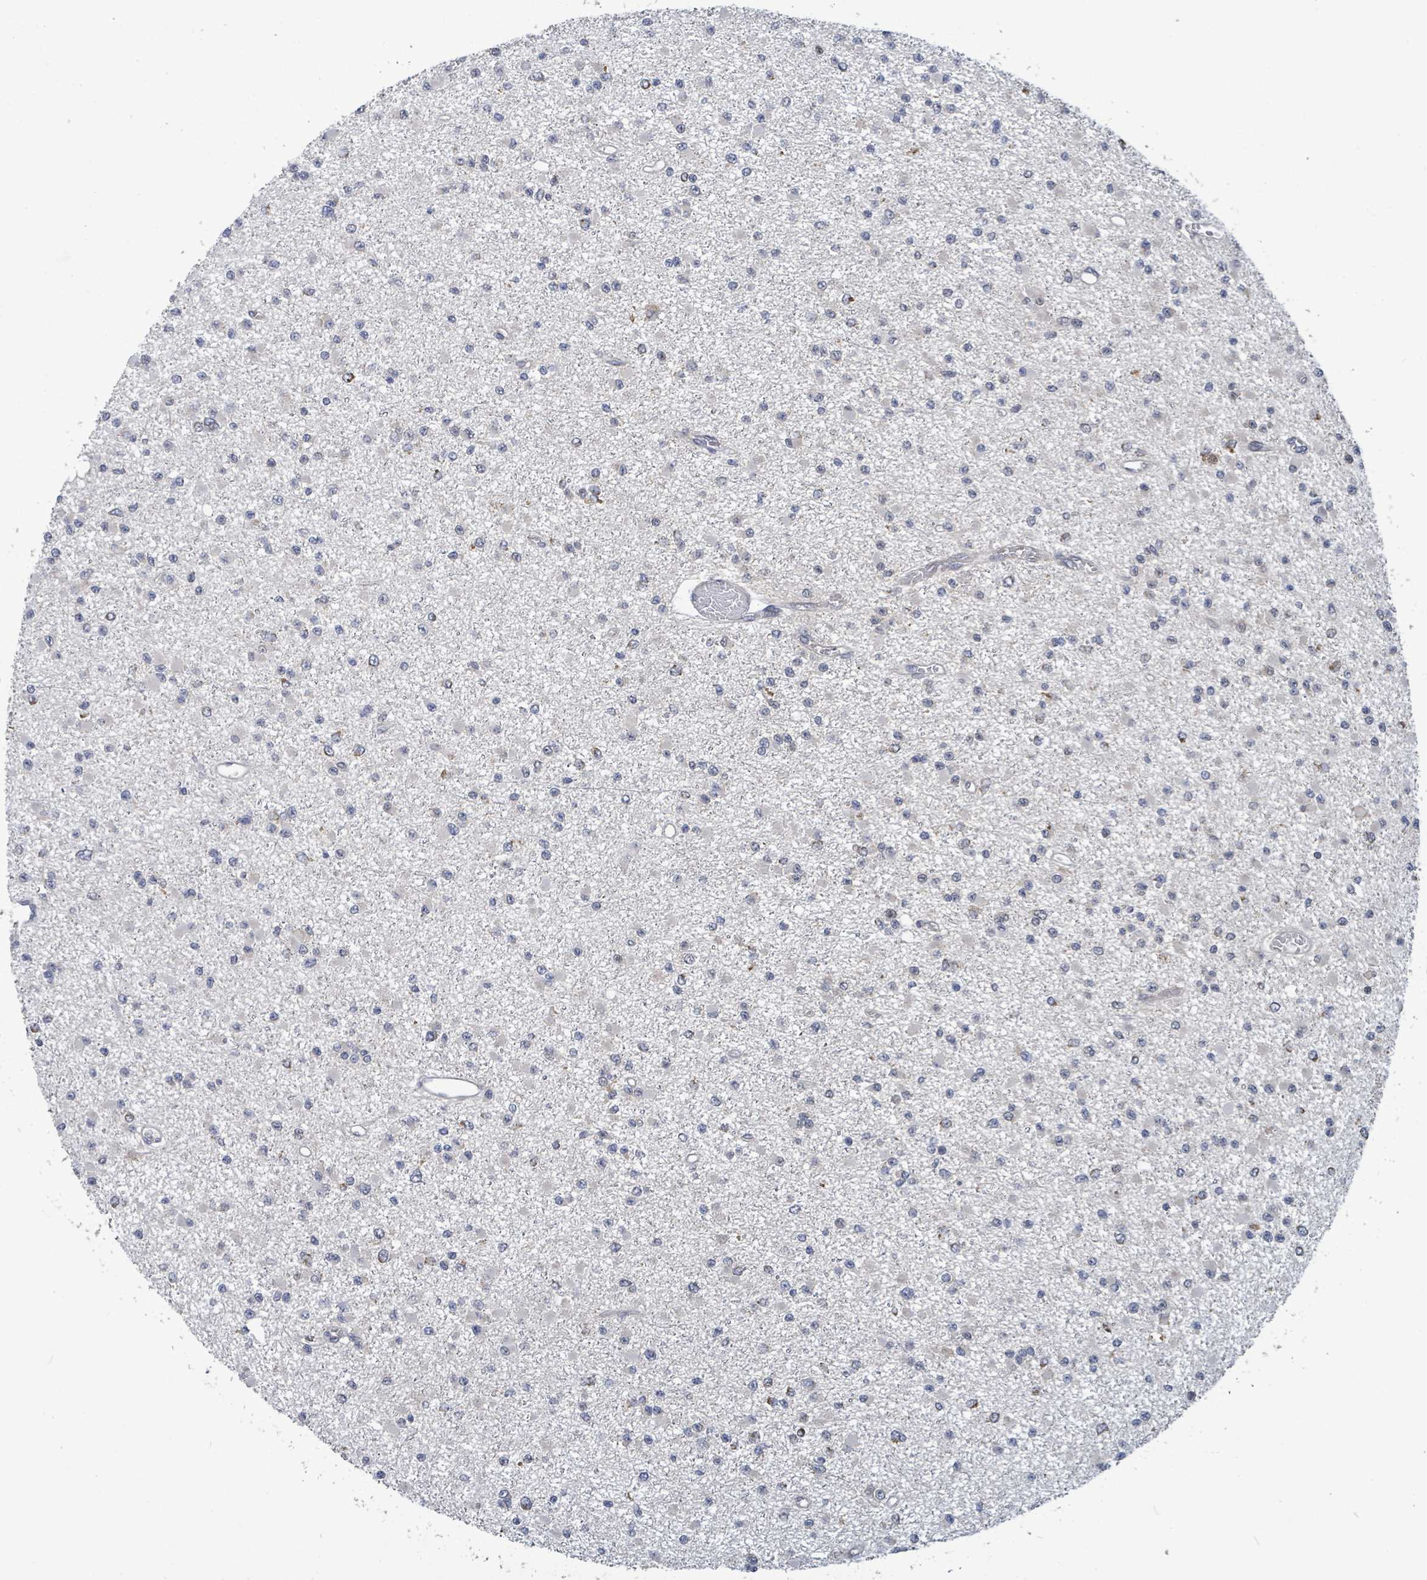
{"staining": {"intensity": "negative", "quantity": "none", "location": "none"}, "tissue": "glioma", "cell_type": "Tumor cells", "image_type": "cancer", "snomed": [{"axis": "morphology", "description": "Glioma, malignant, Low grade"}, {"axis": "topography", "description": "Brain"}], "caption": "IHC of human glioma displays no expression in tumor cells.", "gene": "COQ6", "patient": {"sex": "female", "age": 22}}